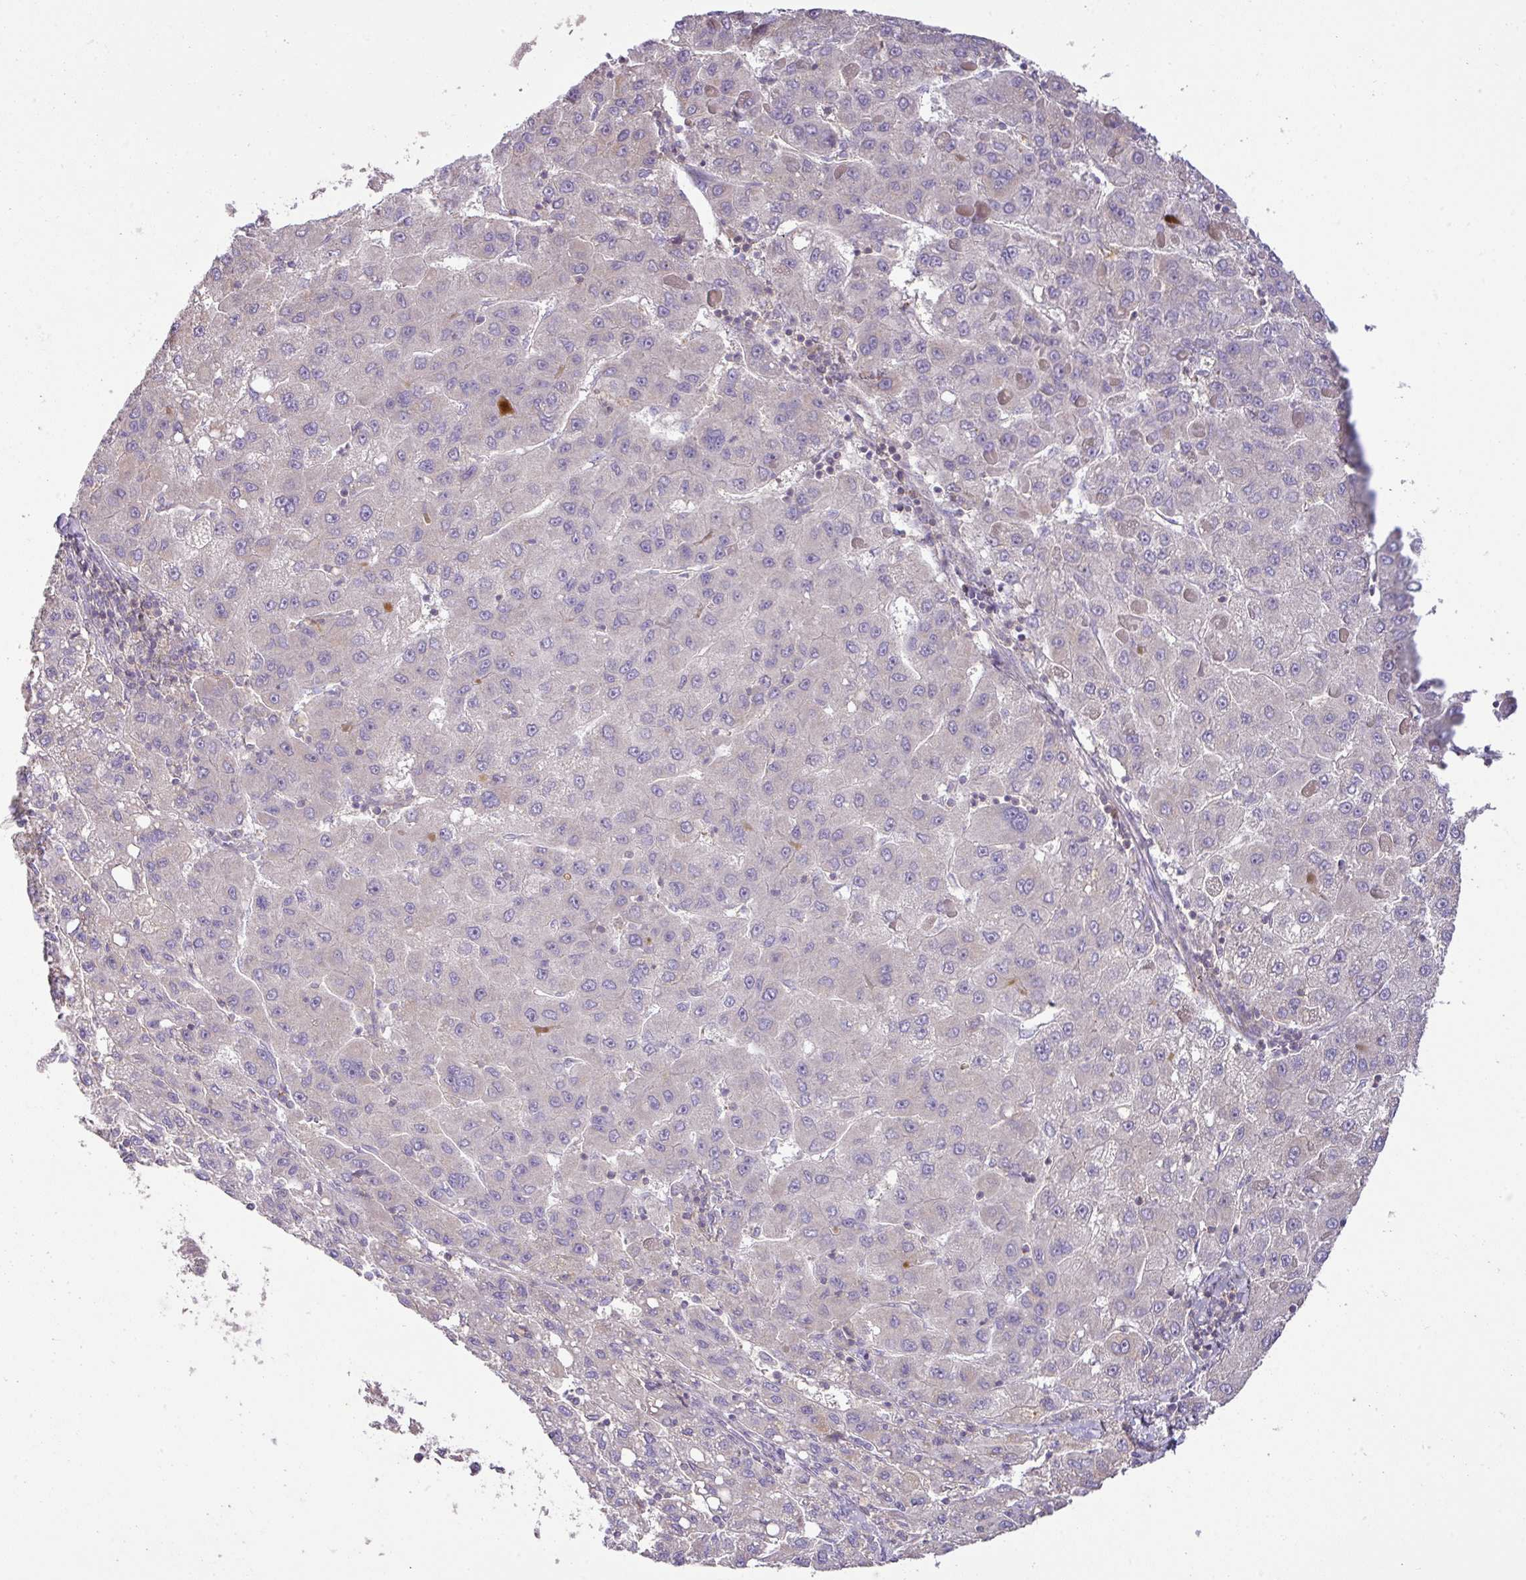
{"staining": {"intensity": "negative", "quantity": "none", "location": "none"}, "tissue": "liver cancer", "cell_type": "Tumor cells", "image_type": "cancer", "snomed": [{"axis": "morphology", "description": "Carcinoma, Hepatocellular, NOS"}, {"axis": "topography", "description": "Liver"}], "caption": "A high-resolution image shows immunohistochemistry staining of liver cancer, which demonstrates no significant expression in tumor cells.", "gene": "HOXC13", "patient": {"sex": "female", "age": 82}}